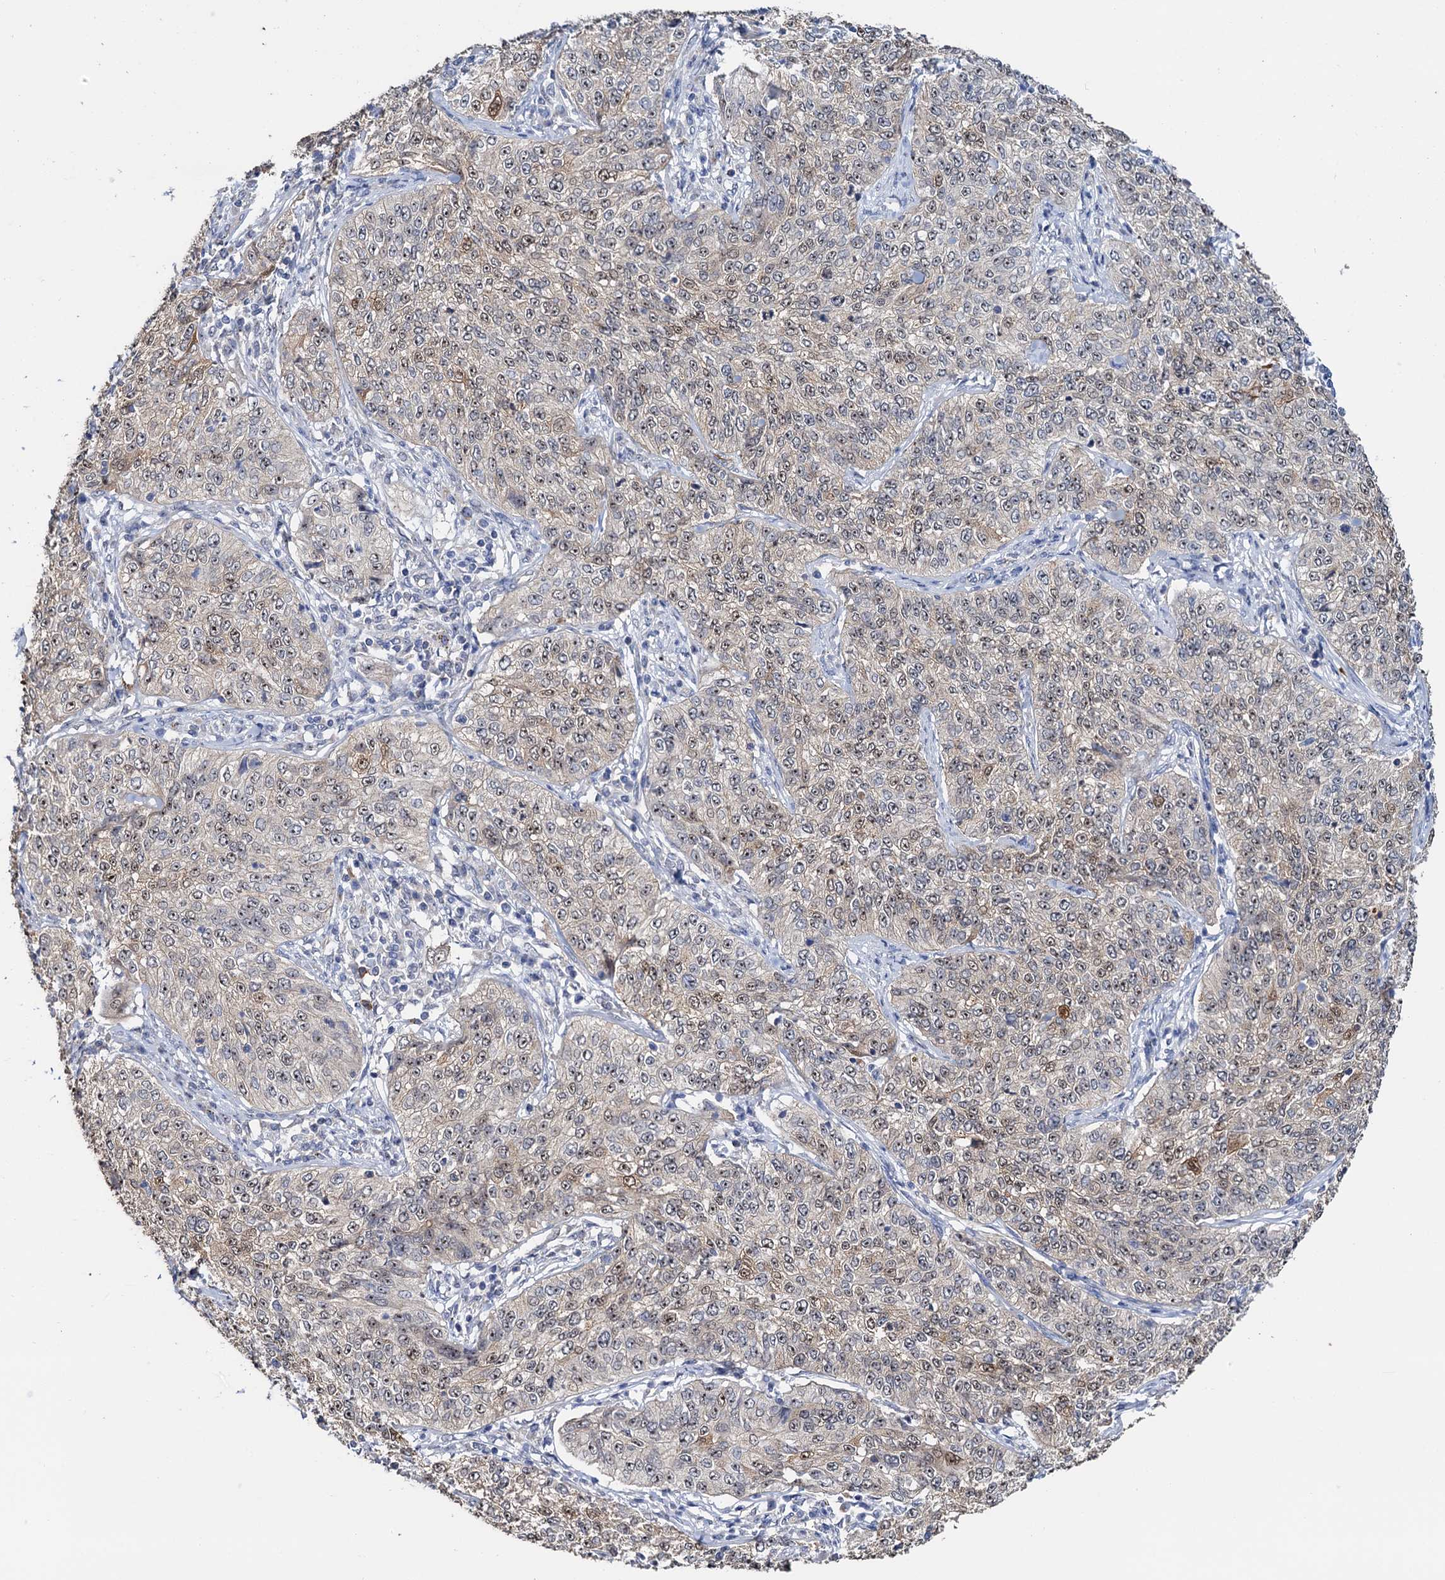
{"staining": {"intensity": "weak", "quantity": "25%-75%", "location": "nuclear"}, "tissue": "cervical cancer", "cell_type": "Tumor cells", "image_type": "cancer", "snomed": [{"axis": "morphology", "description": "Squamous cell carcinoma, NOS"}, {"axis": "topography", "description": "Cervix"}], "caption": "Protein expression analysis of cervical cancer (squamous cell carcinoma) exhibits weak nuclear positivity in approximately 25%-75% of tumor cells. Nuclei are stained in blue.", "gene": "C2CD3", "patient": {"sex": "female", "age": 35}}